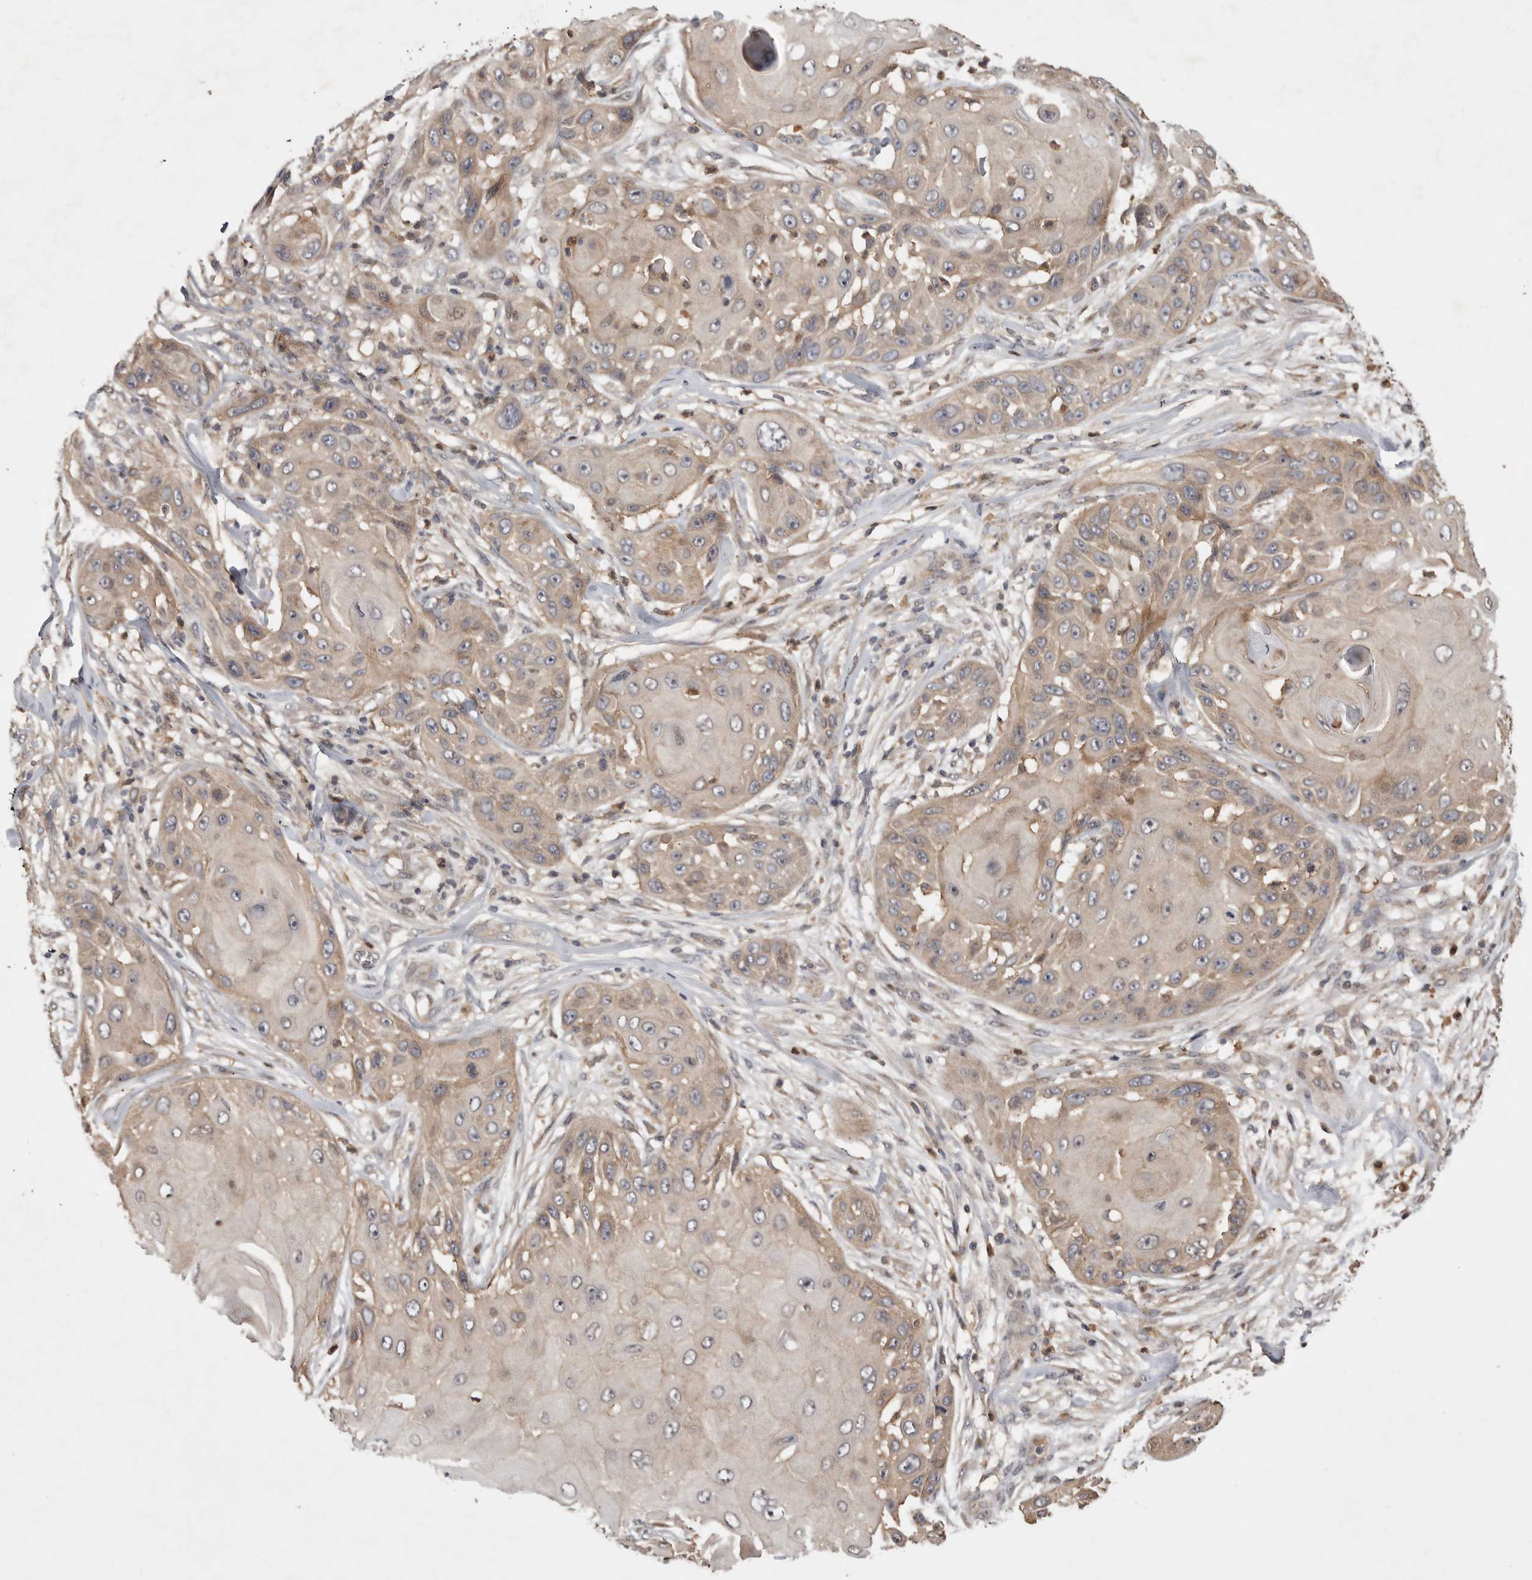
{"staining": {"intensity": "weak", "quantity": "<25%", "location": "cytoplasmic/membranous"}, "tissue": "skin cancer", "cell_type": "Tumor cells", "image_type": "cancer", "snomed": [{"axis": "morphology", "description": "Squamous cell carcinoma, NOS"}, {"axis": "topography", "description": "Skin"}], "caption": "High magnification brightfield microscopy of skin cancer (squamous cell carcinoma) stained with DAB (3,3'-diaminobenzidine) (brown) and counterstained with hematoxylin (blue): tumor cells show no significant expression.", "gene": "VN1R4", "patient": {"sex": "female", "age": 44}}